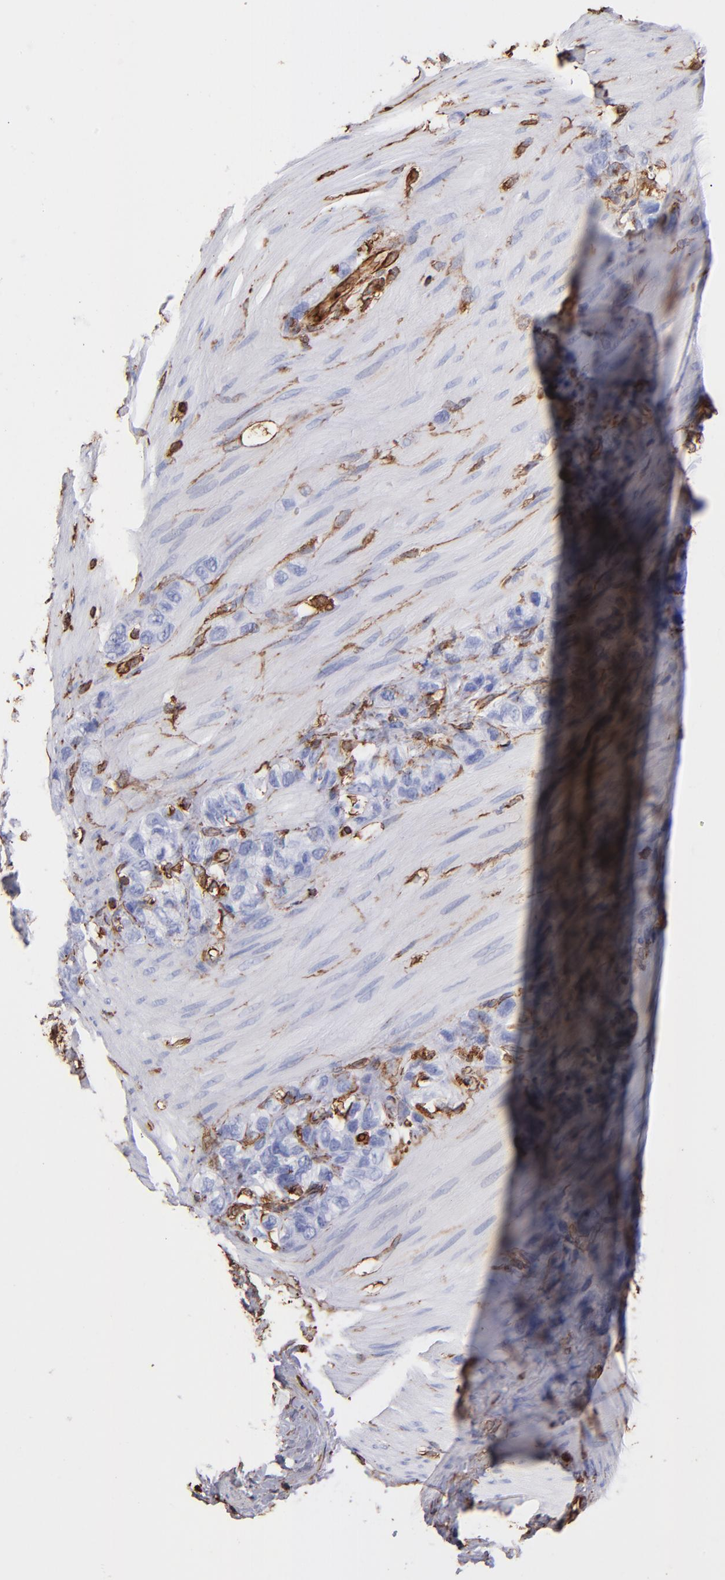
{"staining": {"intensity": "weak", "quantity": "<25%", "location": "cytoplasmic/membranous"}, "tissue": "stomach cancer", "cell_type": "Tumor cells", "image_type": "cancer", "snomed": [{"axis": "morphology", "description": "Normal tissue, NOS"}, {"axis": "morphology", "description": "Adenocarcinoma, NOS"}, {"axis": "morphology", "description": "Adenocarcinoma, High grade"}, {"axis": "topography", "description": "Stomach, upper"}, {"axis": "topography", "description": "Stomach"}], "caption": "Protein analysis of stomach cancer demonstrates no significant expression in tumor cells.", "gene": "VIM", "patient": {"sex": "female", "age": 65}}